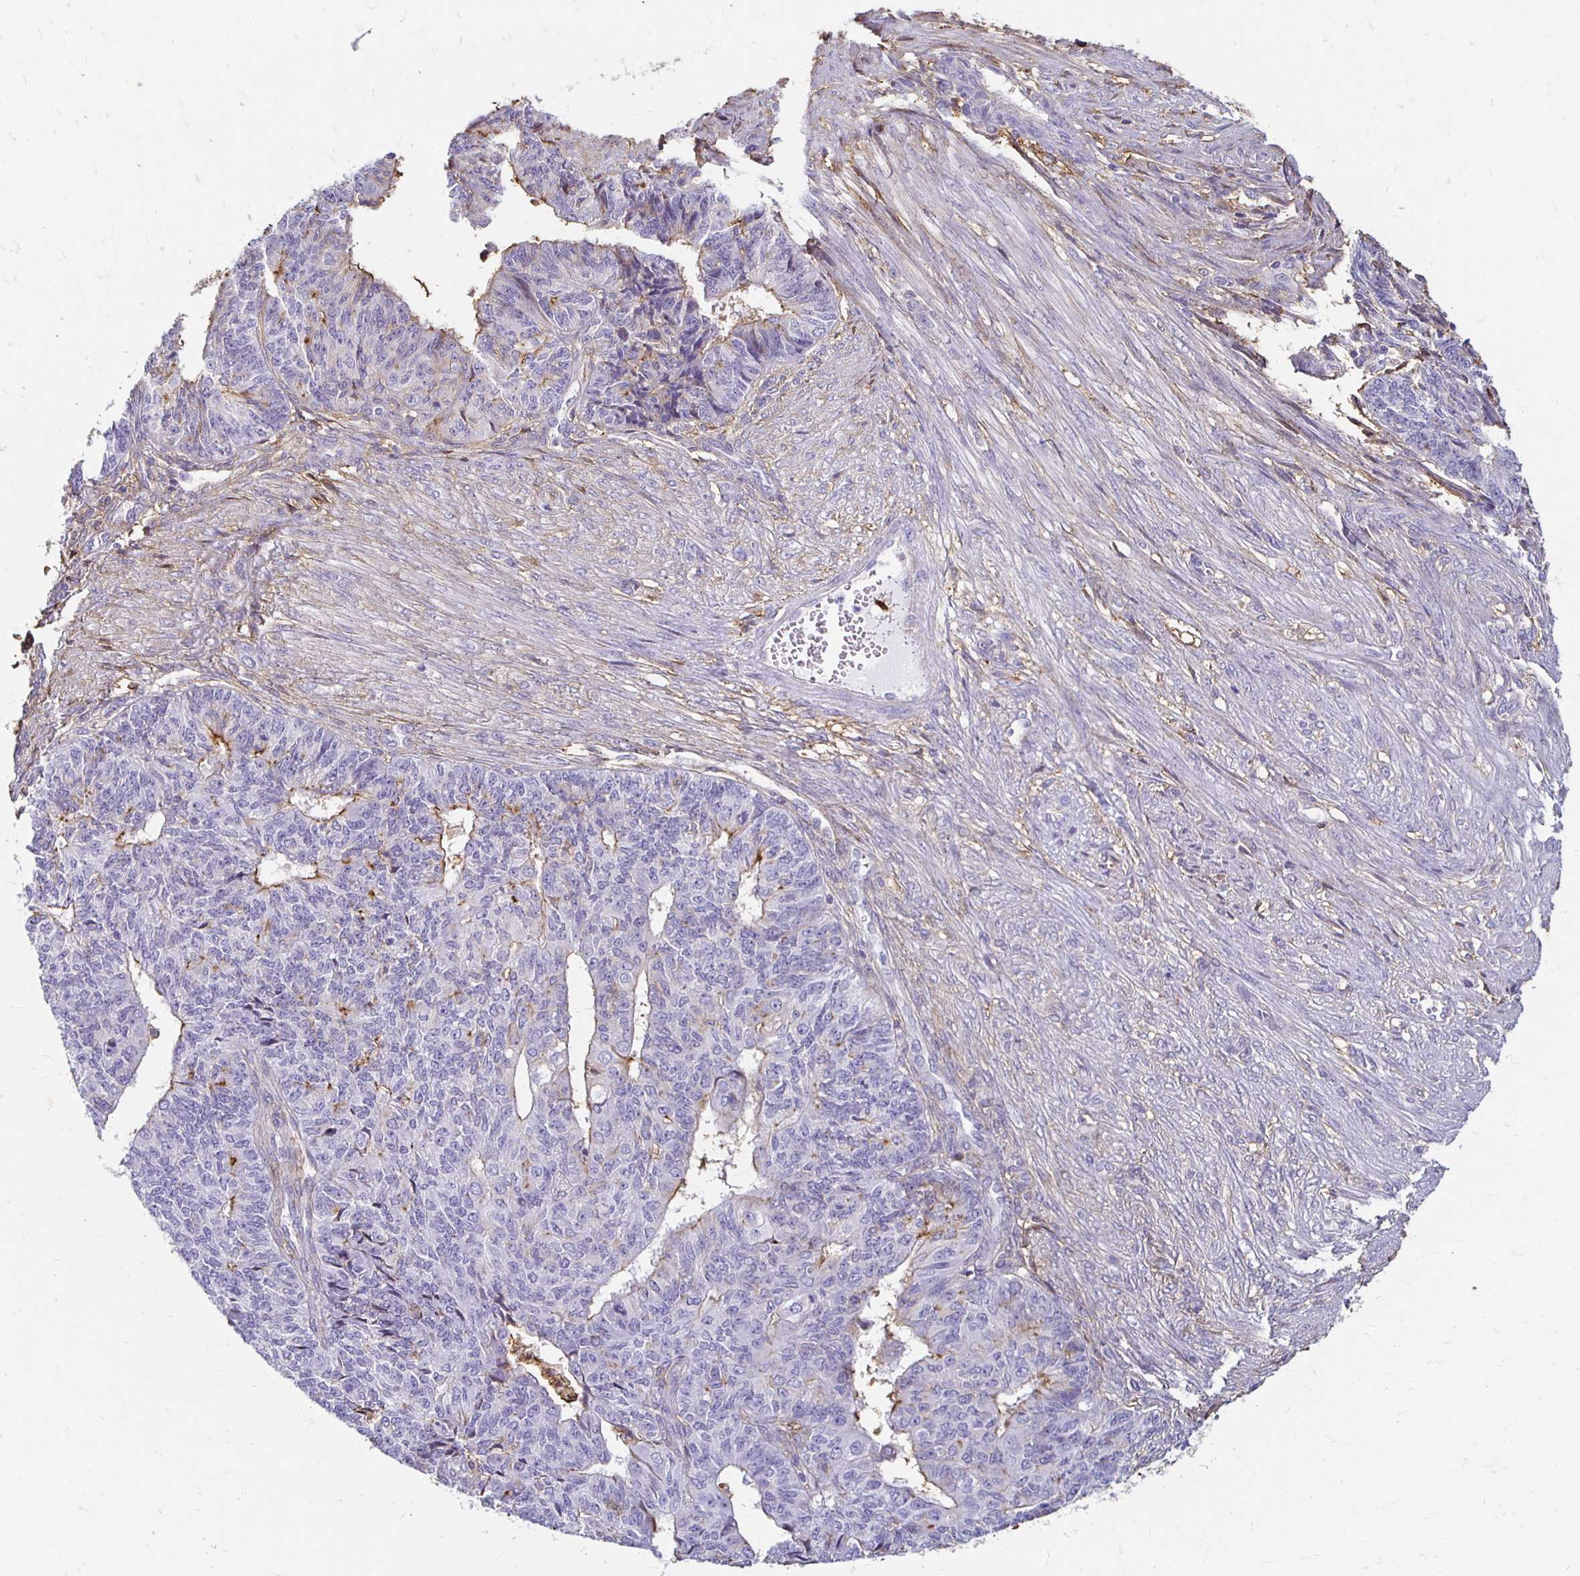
{"staining": {"intensity": "negative", "quantity": "none", "location": "none"}, "tissue": "endometrial cancer", "cell_type": "Tumor cells", "image_type": "cancer", "snomed": [{"axis": "morphology", "description": "Adenocarcinoma, NOS"}, {"axis": "topography", "description": "Endometrium"}], "caption": "Protein analysis of endometrial cancer displays no significant staining in tumor cells.", "gene": "TAS1R3", "patient": {"sex": "female", "age": 32}}